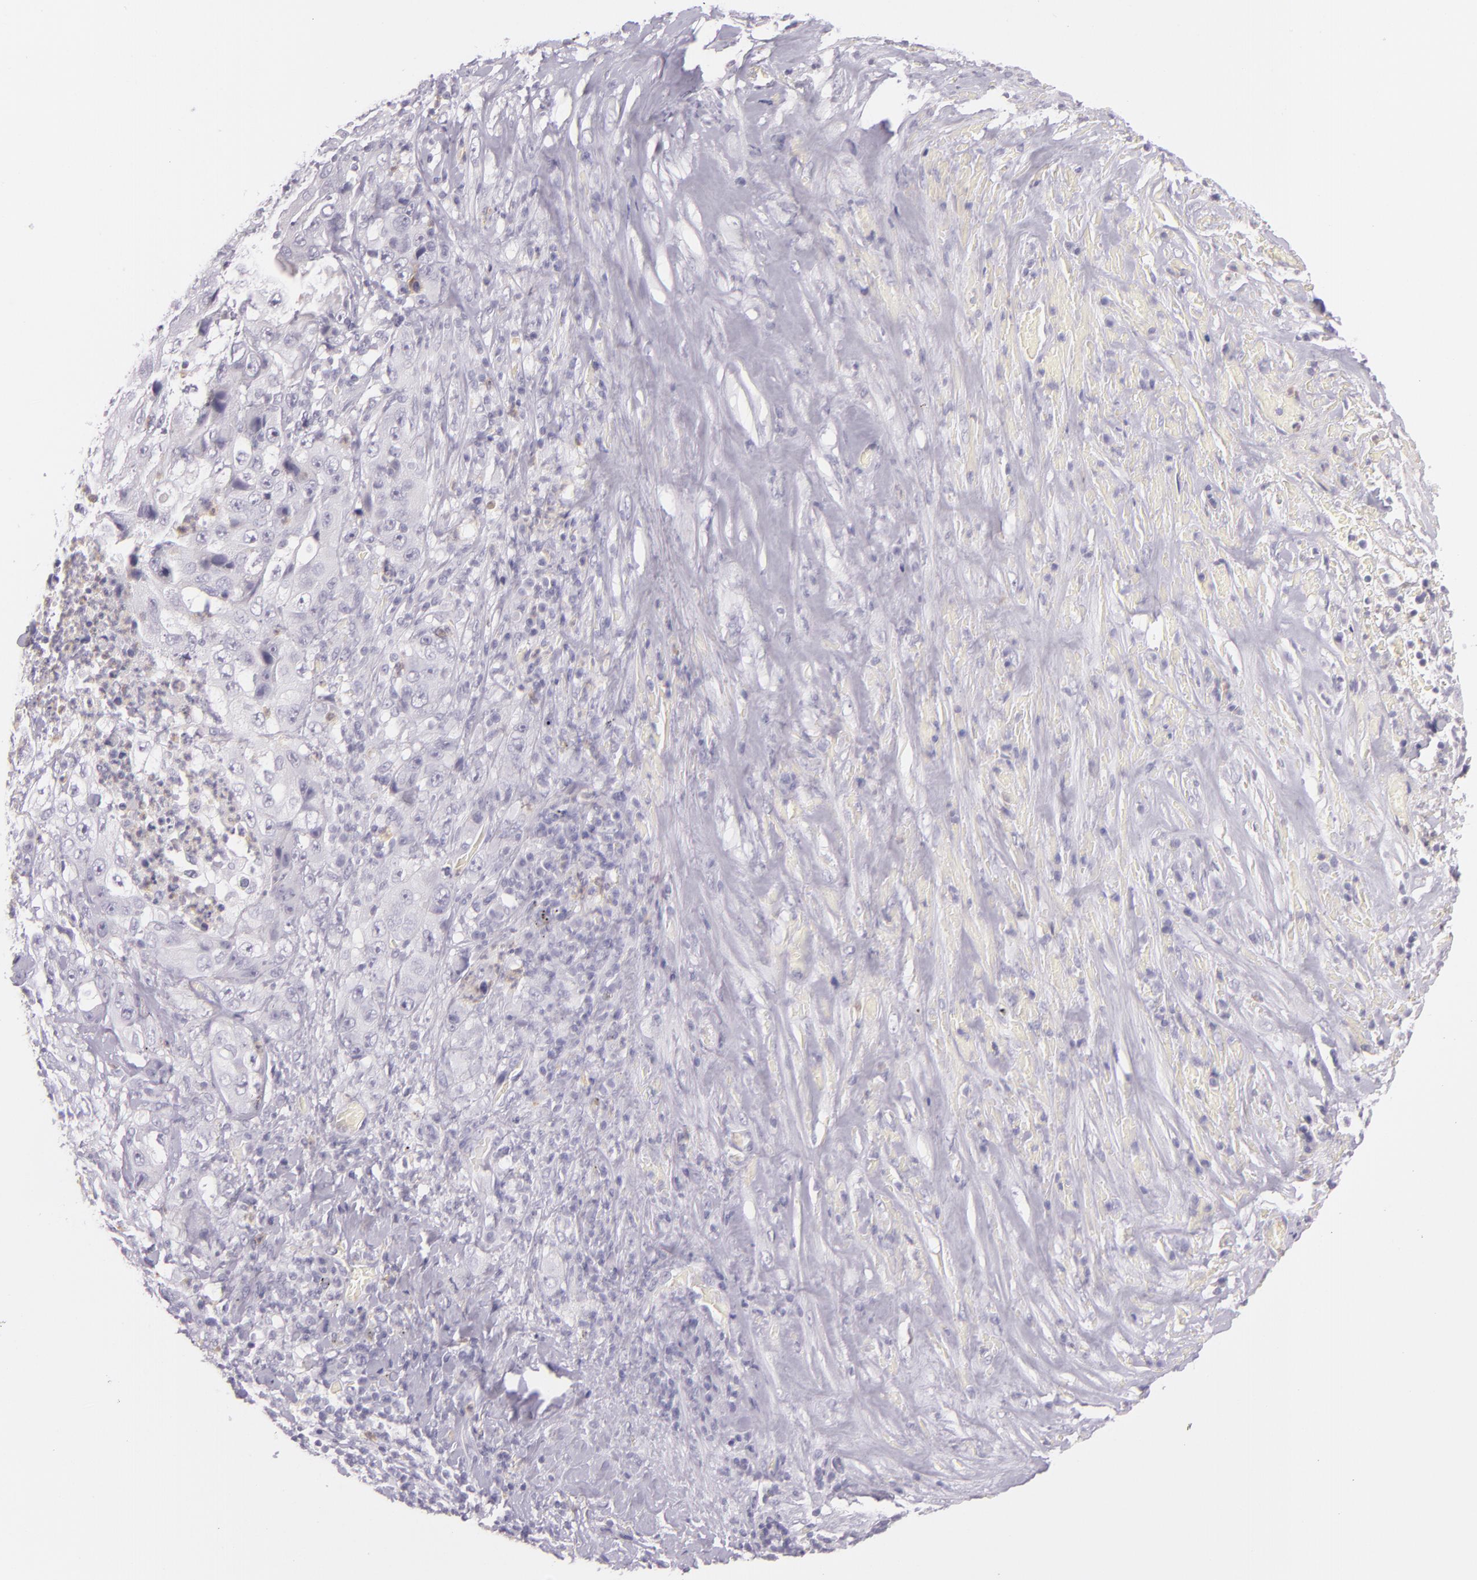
{"staining": {"intensity": "negative", "quantity": "none", "location": "none"}, "tissue": "lung cancer", "cell_type": "Tumor cells", "image_type": "cancer", "snomed": [{"axis": "morphology", "description": "Squamous cell carcinoma, NOS"}, {"axis": "topography", "description": "Lung"}], "caption": "The histopathology image demonstrates no significant staining in tumor cells of lung cancer.", "gene": "CBS", "patient": {"sex": "male", "age": 64}}